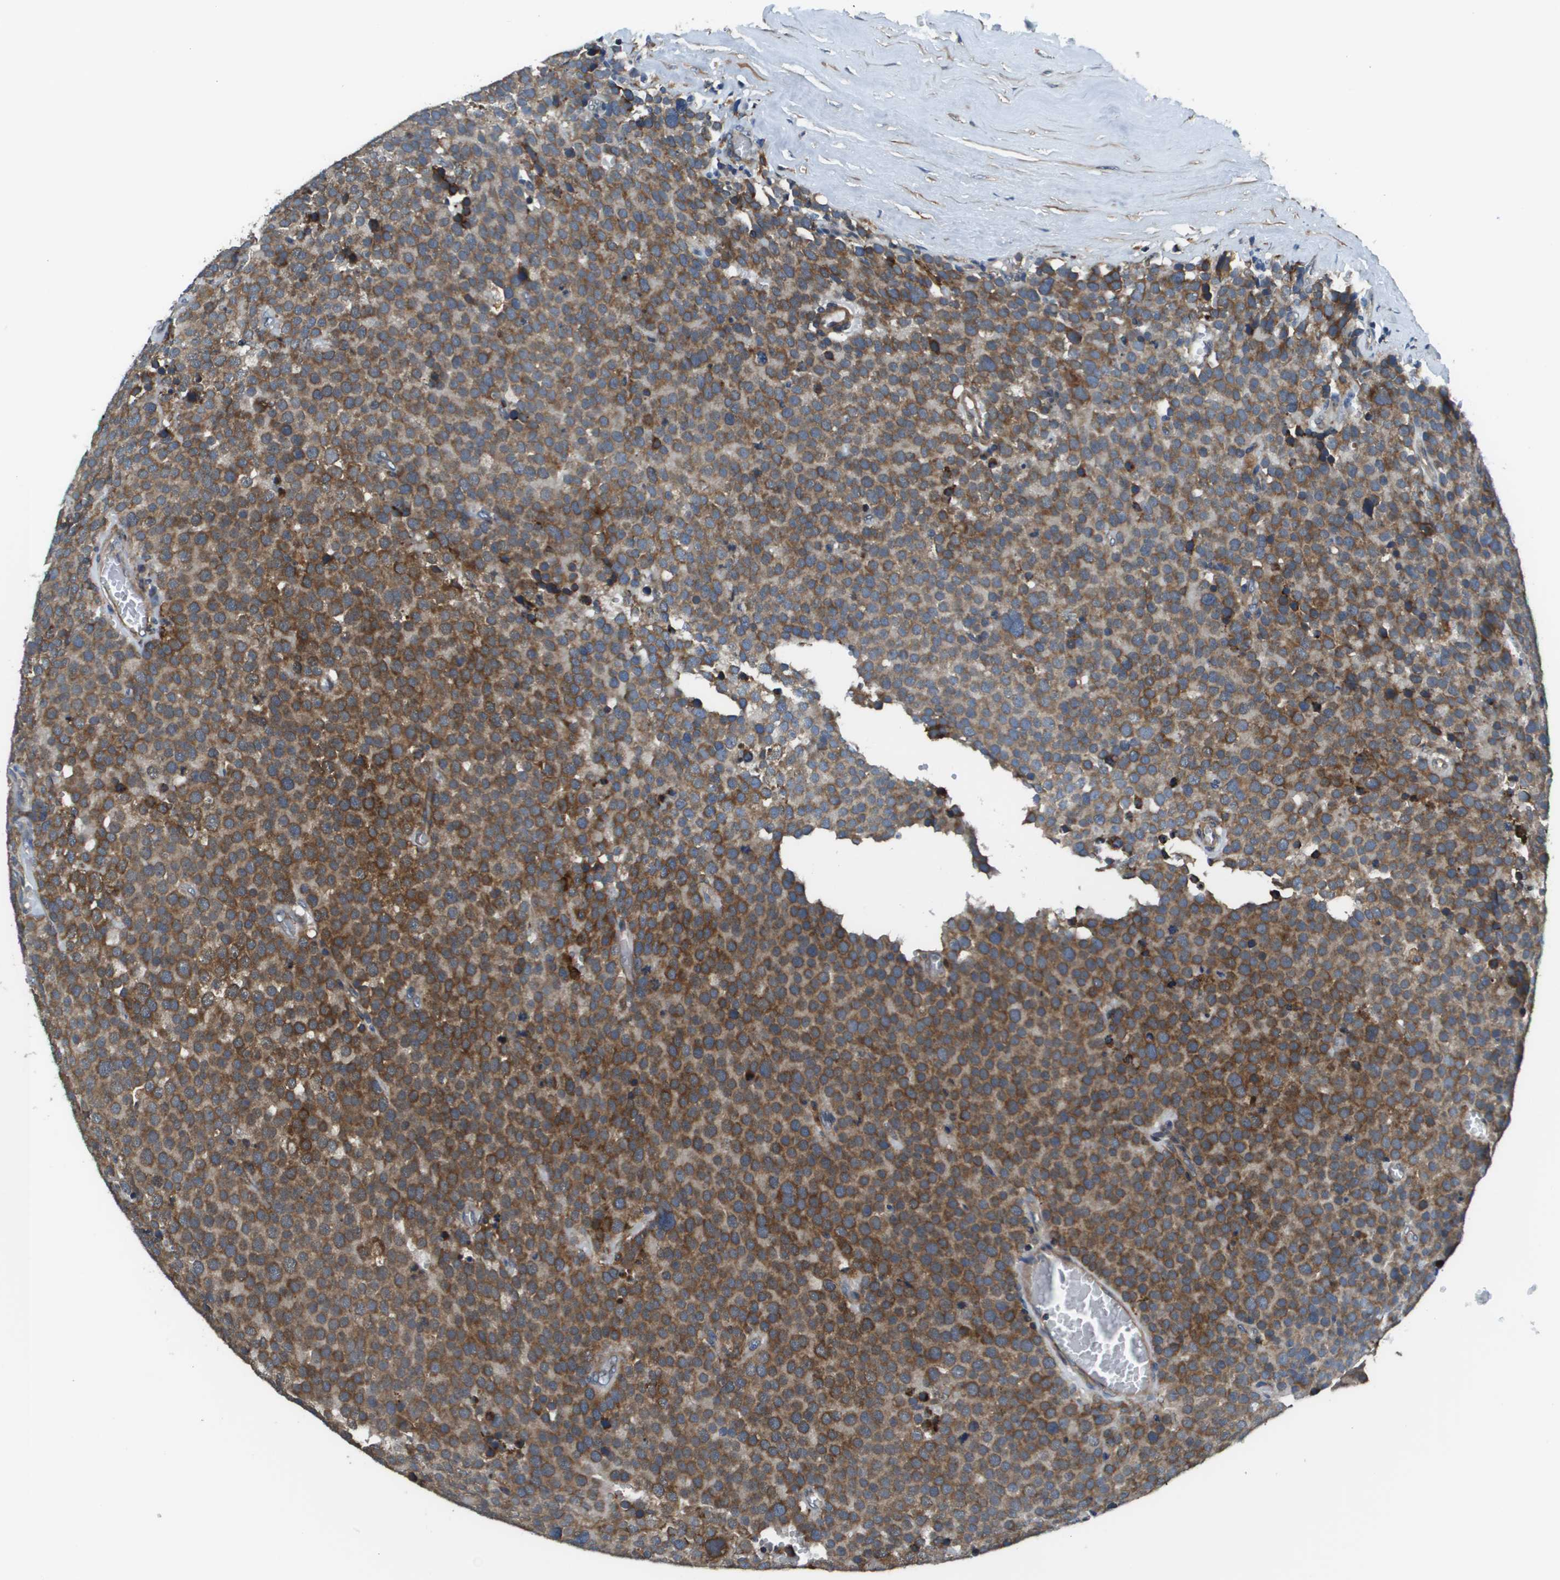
{"staining": {"intensity": "moderate", "quantity": ">75%", "location": "cytoplasmic/membranous"}, "tissue": "testis cancer", "cell_type": "Tumor cells", "image_type": "cancer", "snomed": [{"axis": "morphology", "description": "Normal tissue, NOS"}, {"axis": "morphology", "description": "Seminoma, NOS"}, {"axis": "topography", "description": "Testis"}], "caption": "Protein staining by immunohistochemistry displays moderate cytoplasmic/membranous expression in approximately >75% of tumor cells in testis cancer.", "gene": "CNPY3", "patient": {"sex": "male", "age": 71}}